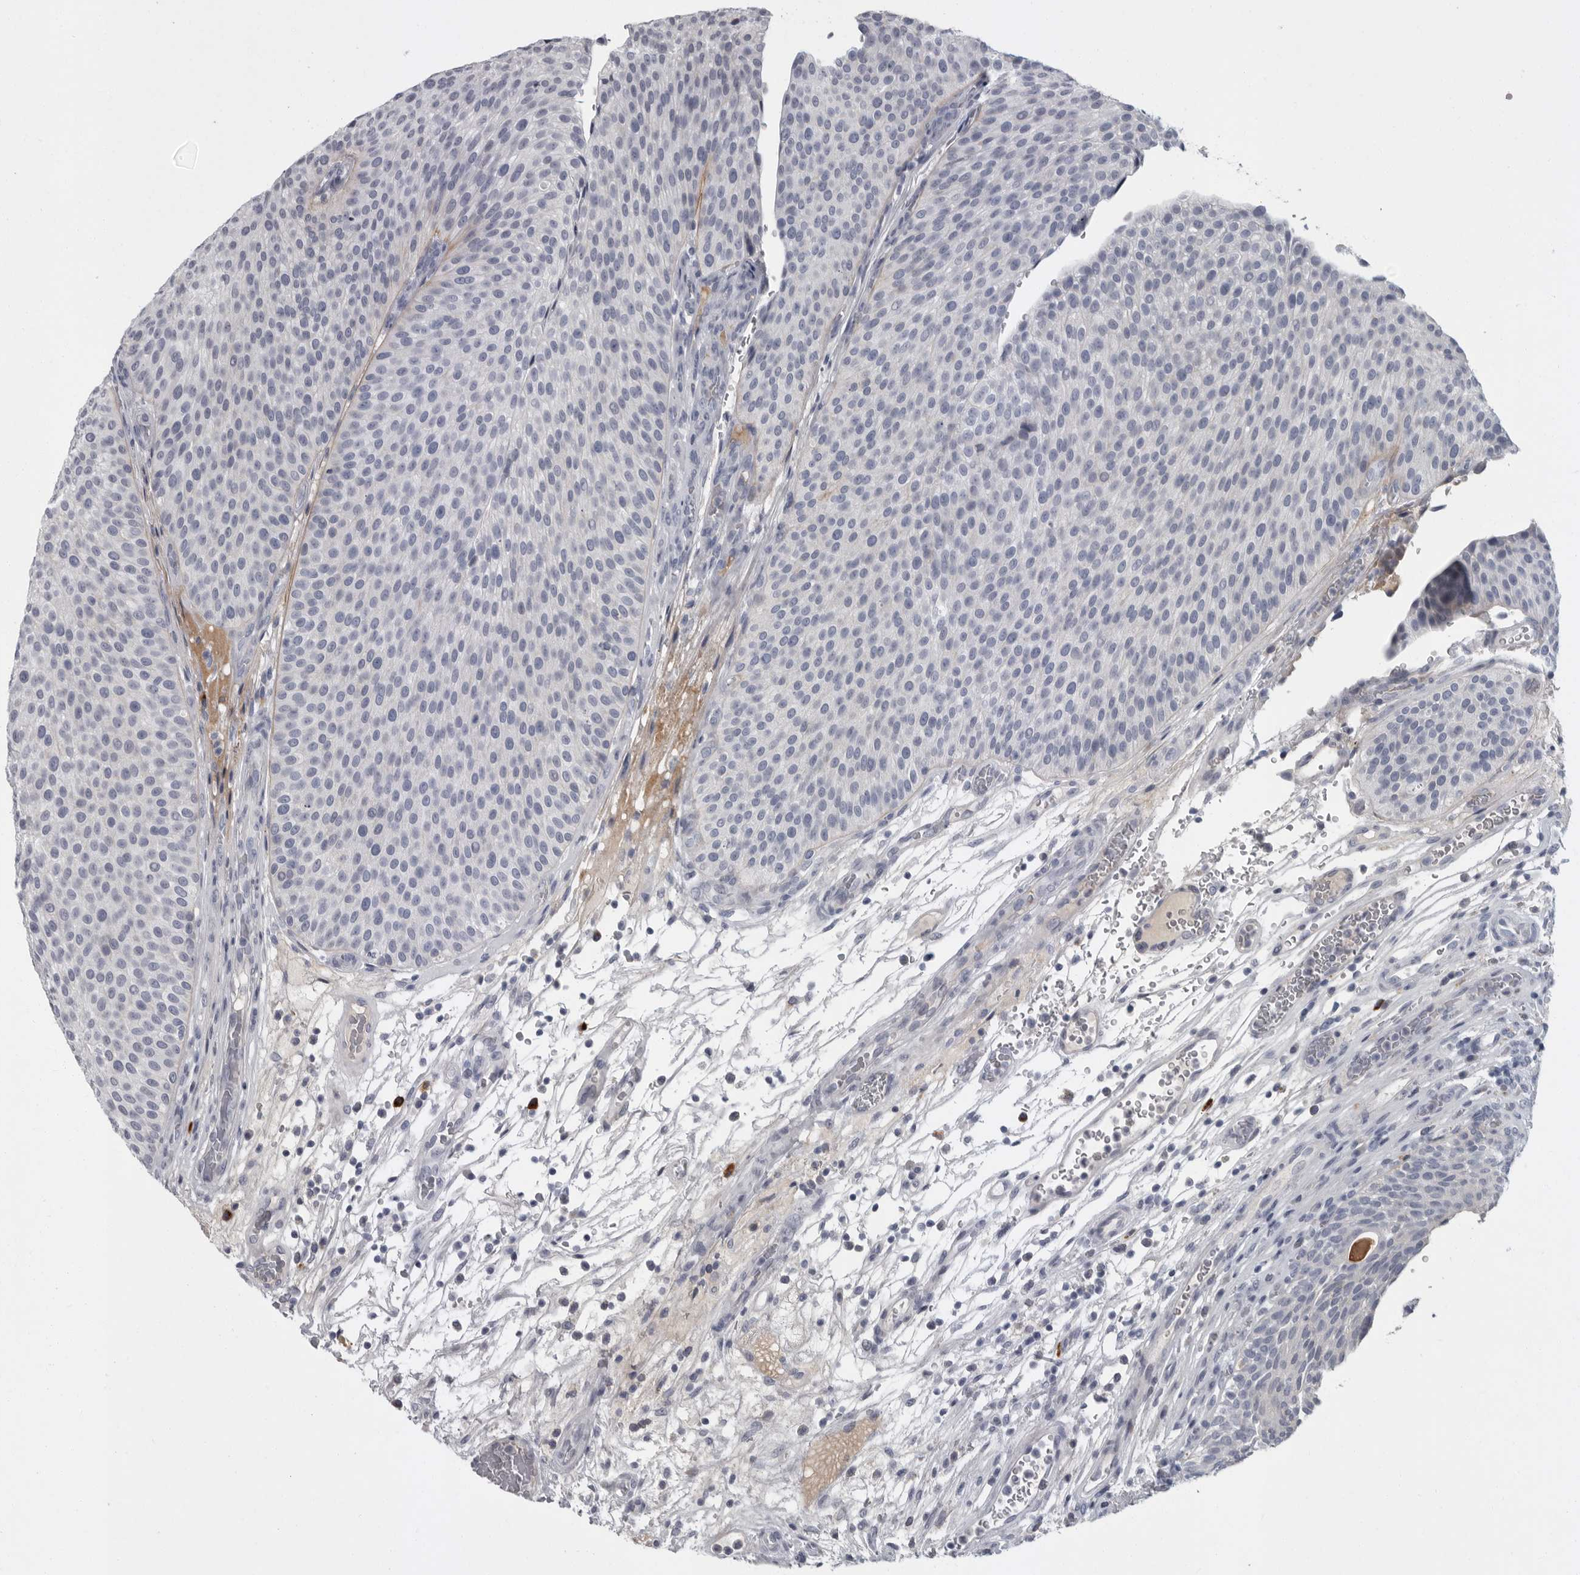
{"staining": {"intensity": "negative", "quantity": "none", "location": "none"}, "tissue": "urothelial cancer", "cell_type": "Tumor cells", "image_type": "cancer", "snomed": [{"axis": "morphology", "description": "Normal tissue, NOS"}, {"axis": "morphology", "description": "Urothelial carcinoma, Low grade"}, {"axis": "topography", "description": "Smooth muscle"}, {"axis": "topography", "description": "Urinary bladder"}], "caption": "Tumor cells are negative for protein expression in human urothelial carcinoma (low-grade).", "gene": "SLC25A39", "patient": {"sex": "male", "age": 60}}